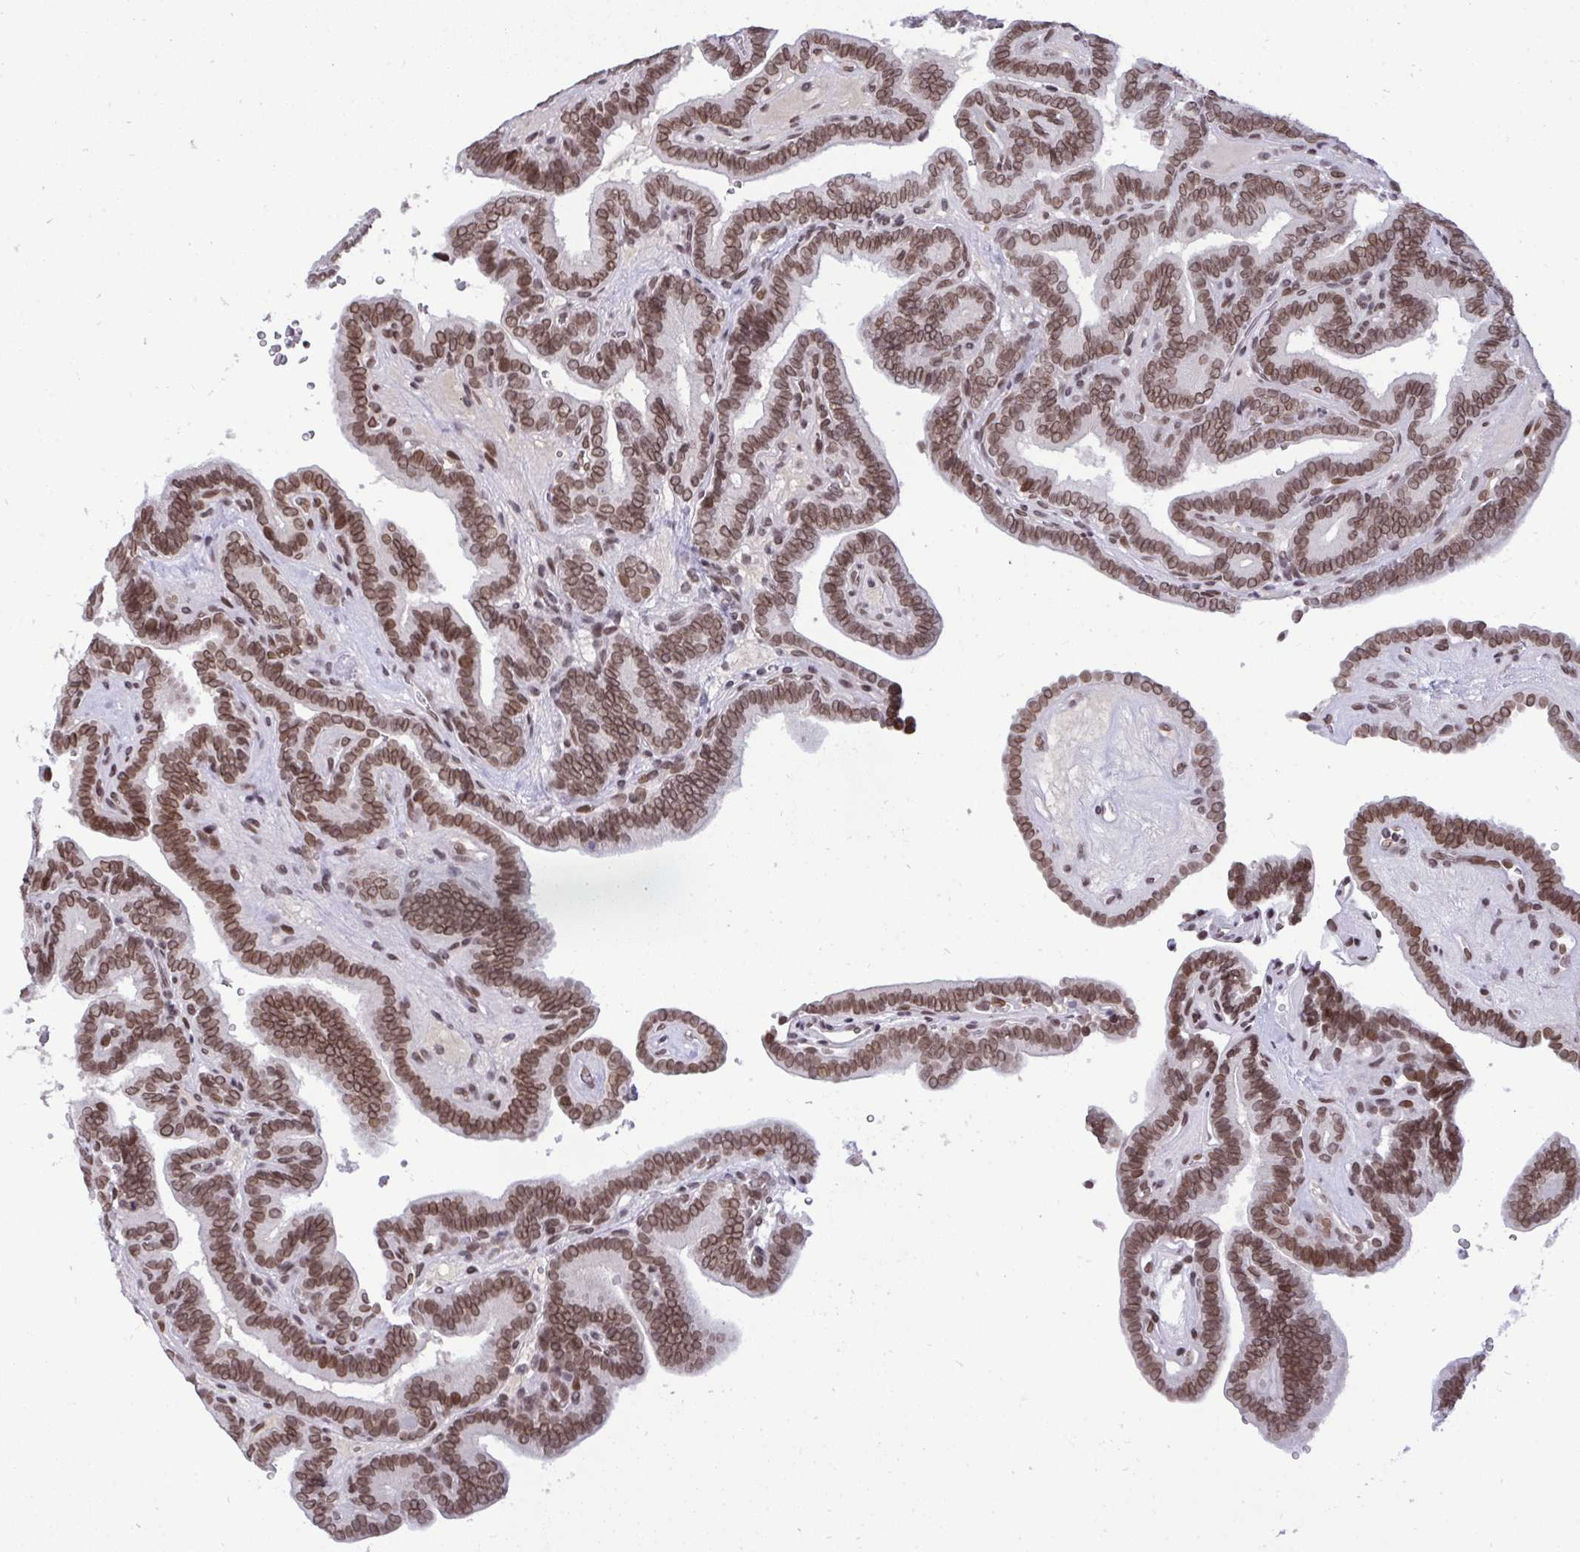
{"staining": {"intensity": "moderate", "quantity": ">75%", "location": "cytoplasmic/membranous,nuclear"}, "tissue": "thyroid cancer", "cell_type": "Tumor cells", "image_type": "cancer", "snomed": [{"axis": "morphology", "description": "Papillary adenocarcinoma, NOS"}, {"axis": "topography", "description": "Thyroid gland"}], "caption": "Tumor cells display moderate cytoplasmic/membranous and nuclear positivity in approximately >75% of cells in thyroid cancer (papillary adenocarcinoma).", "gene": "JPT1", "patient": {"sex": "female", "age": 21}}